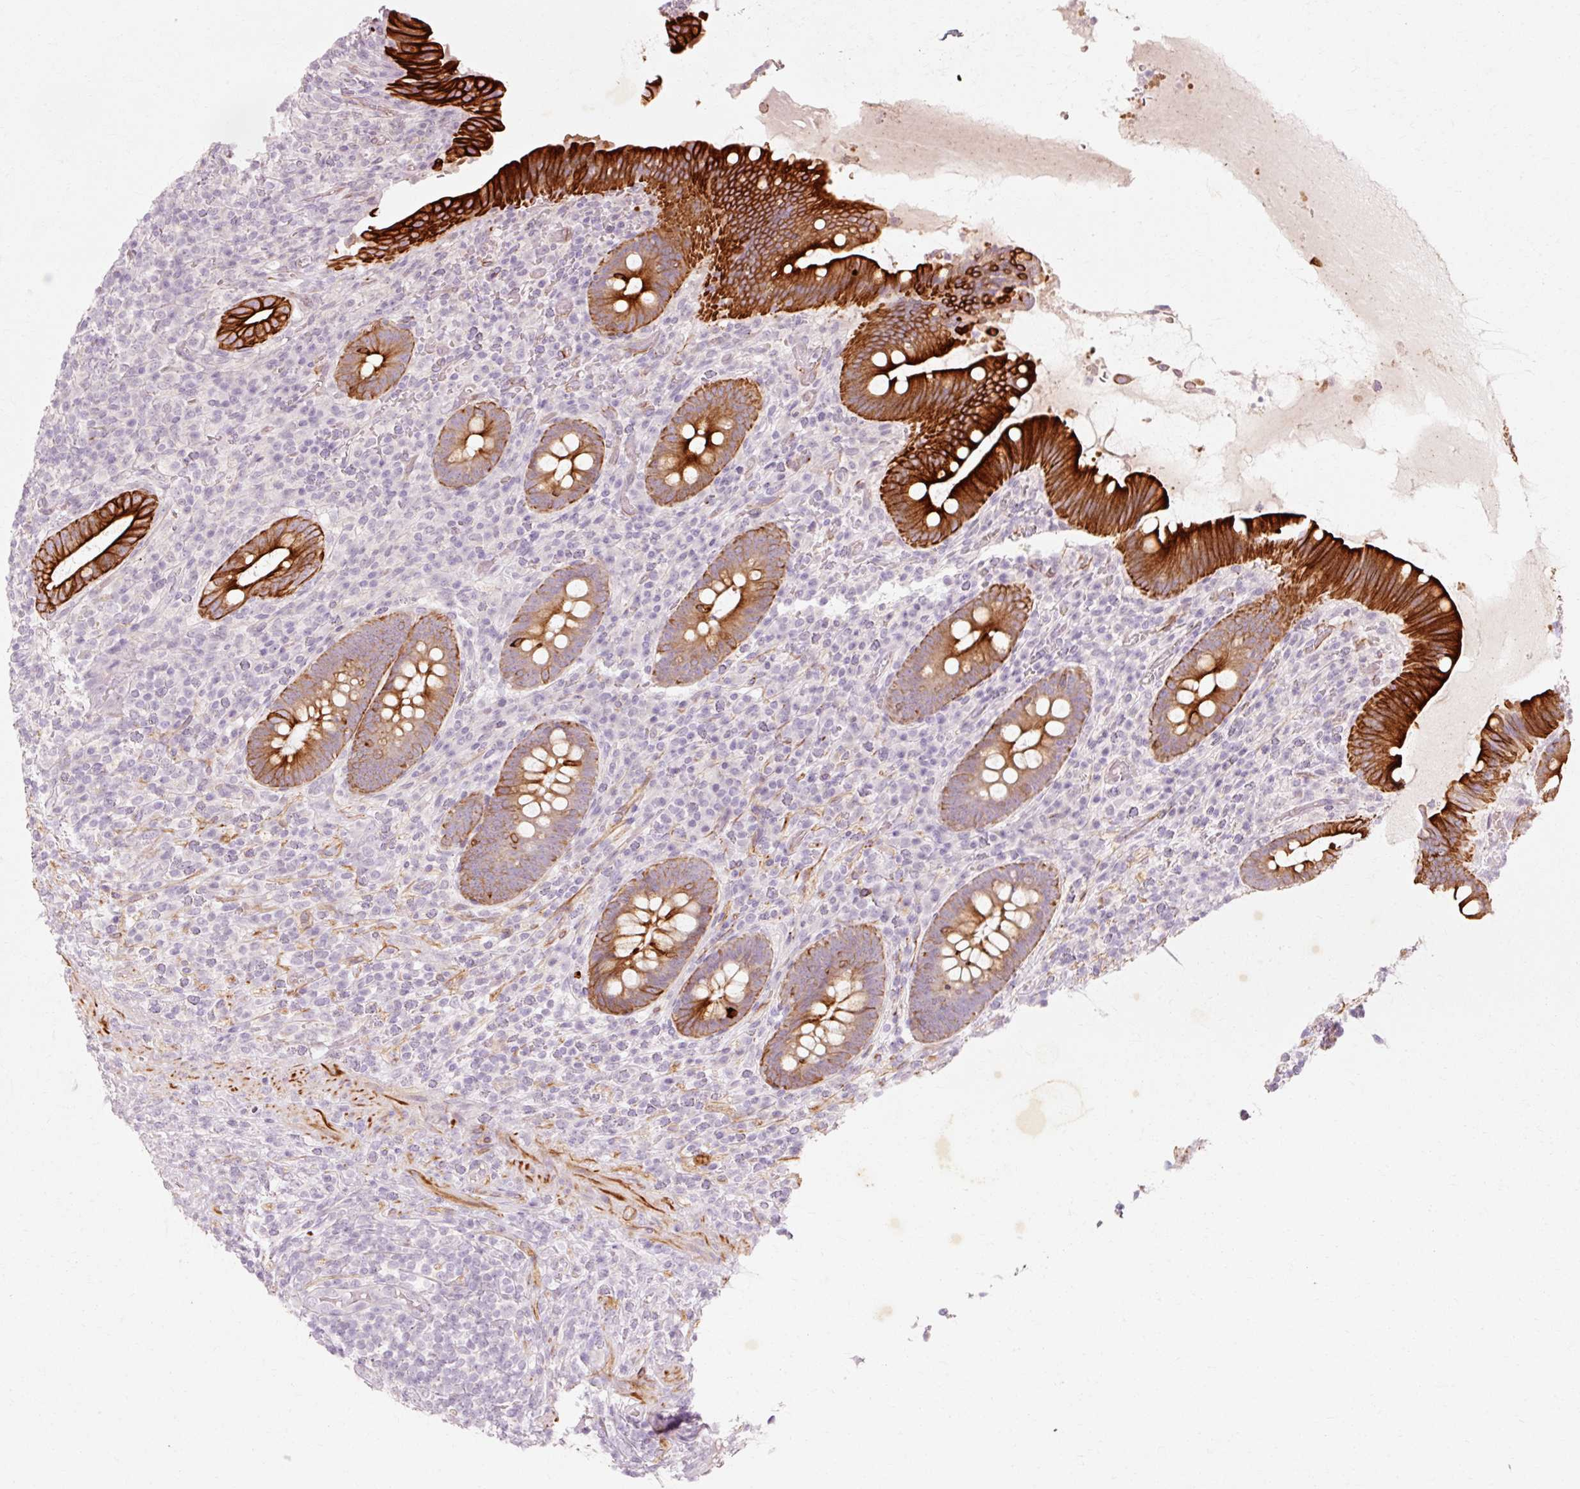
{"staining": {"intensity": "strong", "quantity": "25%-75%", "location": "cytoplasmic/membranous"}, "tissue": "appendix", "cell_type": "Glandular cells", "image_type": "normal", "snomed": [{"axis": "morphology", "description": "Normal tissue, NOS"}, {"axis": "topography", "description": "Appendix"}], "caption": "Immunohistochemical staining of benign appendix exhibits 25%-75% levels of strong cytoplasmic/membranous protein staining in approximately 25%-75% of glandular cells. (DAB (3,3'-diaminobenzidine) IHC, brown staining for protein, blue staining for nuclei).", "gene": "TRIM73", "patient": {"sex": "female", "age": 43}}